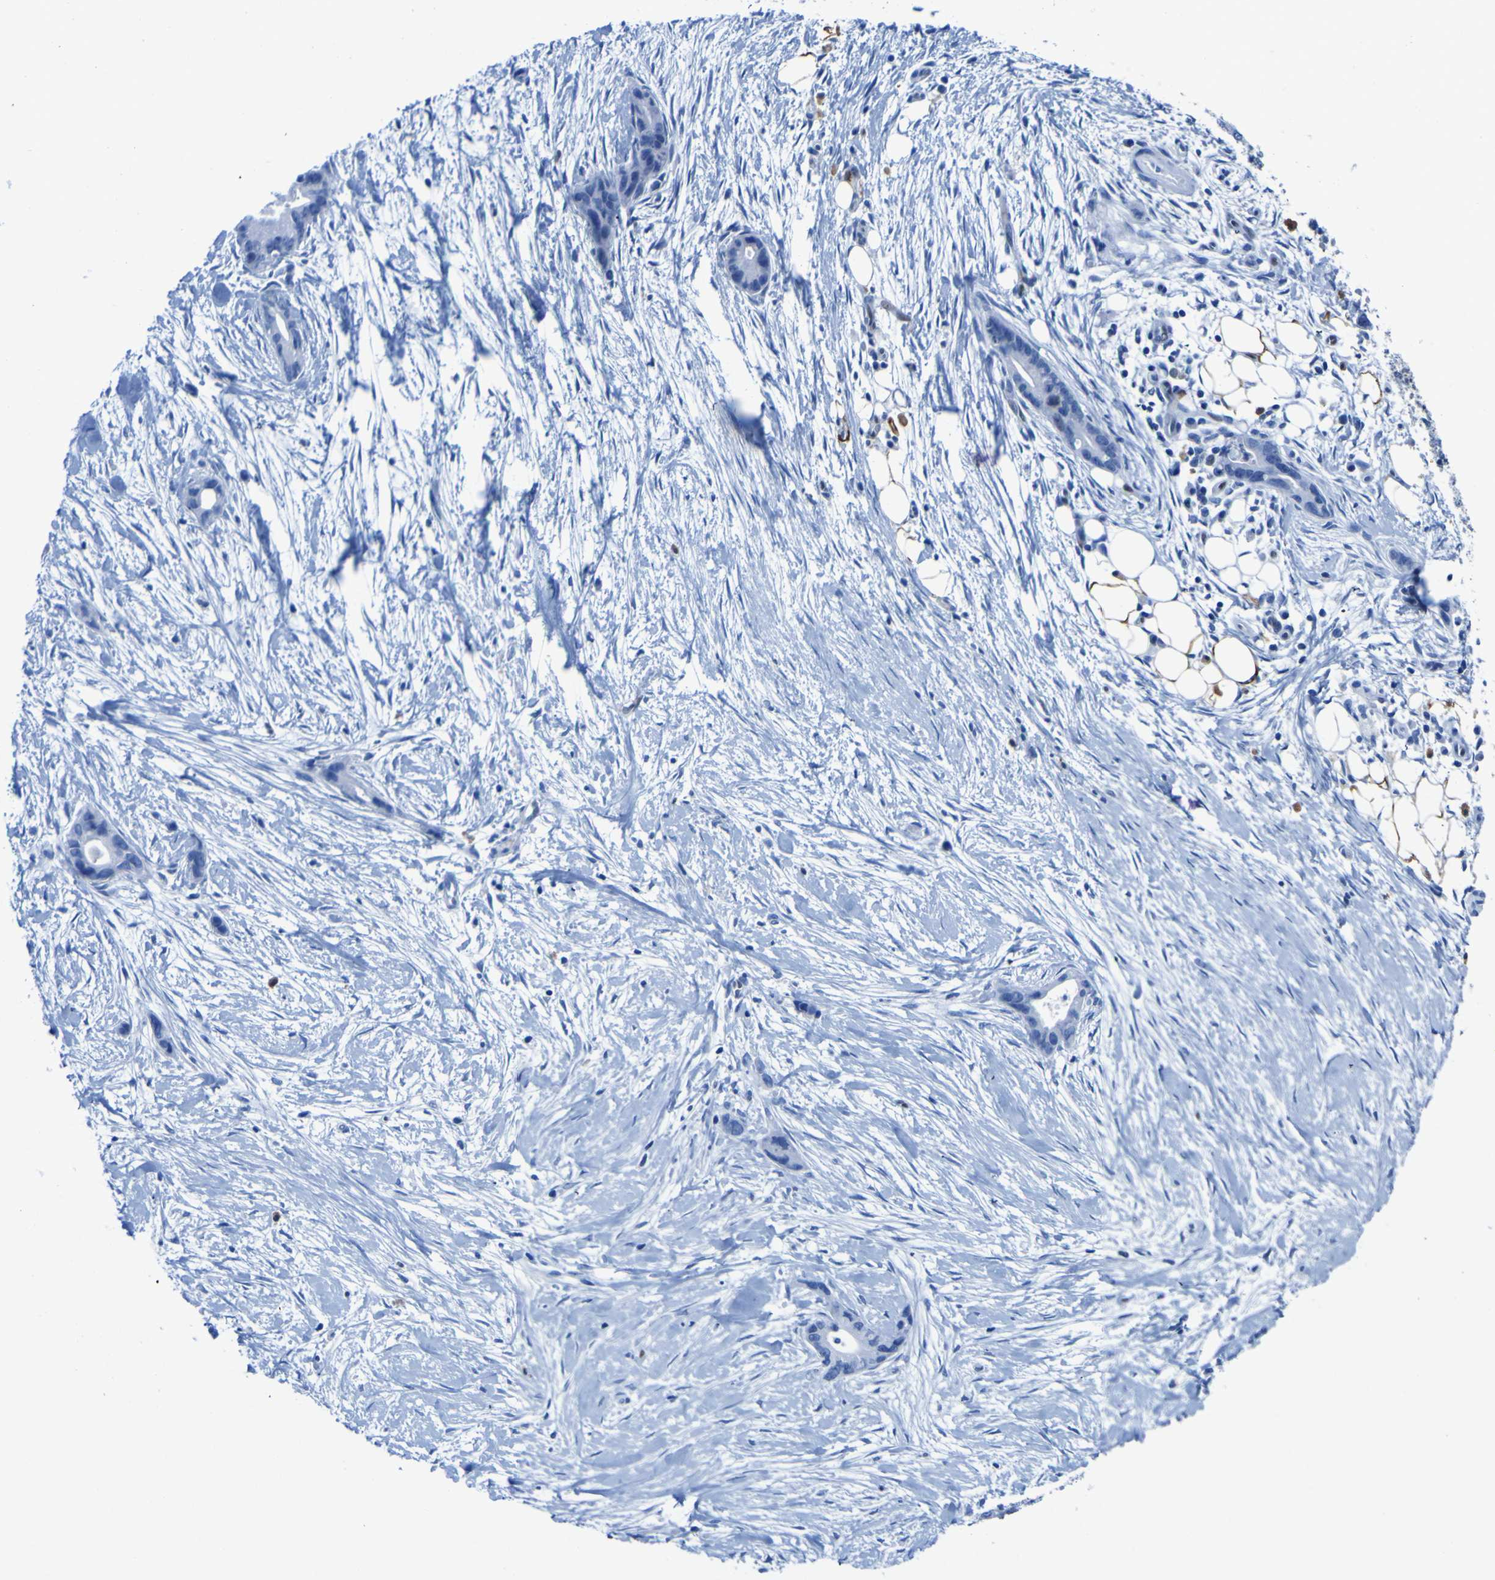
{"staining": {"intensity": "negative", "quantity": "none", "location": "none"}, "tissue": "liver cancer", "cell_type": "Tumor cells", "image_type": "cancer", "snomed": [{"axis": "morphology", "description": "Cholangiocarcinoma"}, {"axis": "topography", "description": "Liver"}], "caption": "DAB immunohistochemical staining of human cholangiocarcinoma (liver) displays no significant expression in tumor cells. (DAB (3,3'-diaminobenzidine) IHC visualized using brightfield microscopy, high magnification).", "gene": "DACH1", "patient": {"sex": "female", "age": 55}}